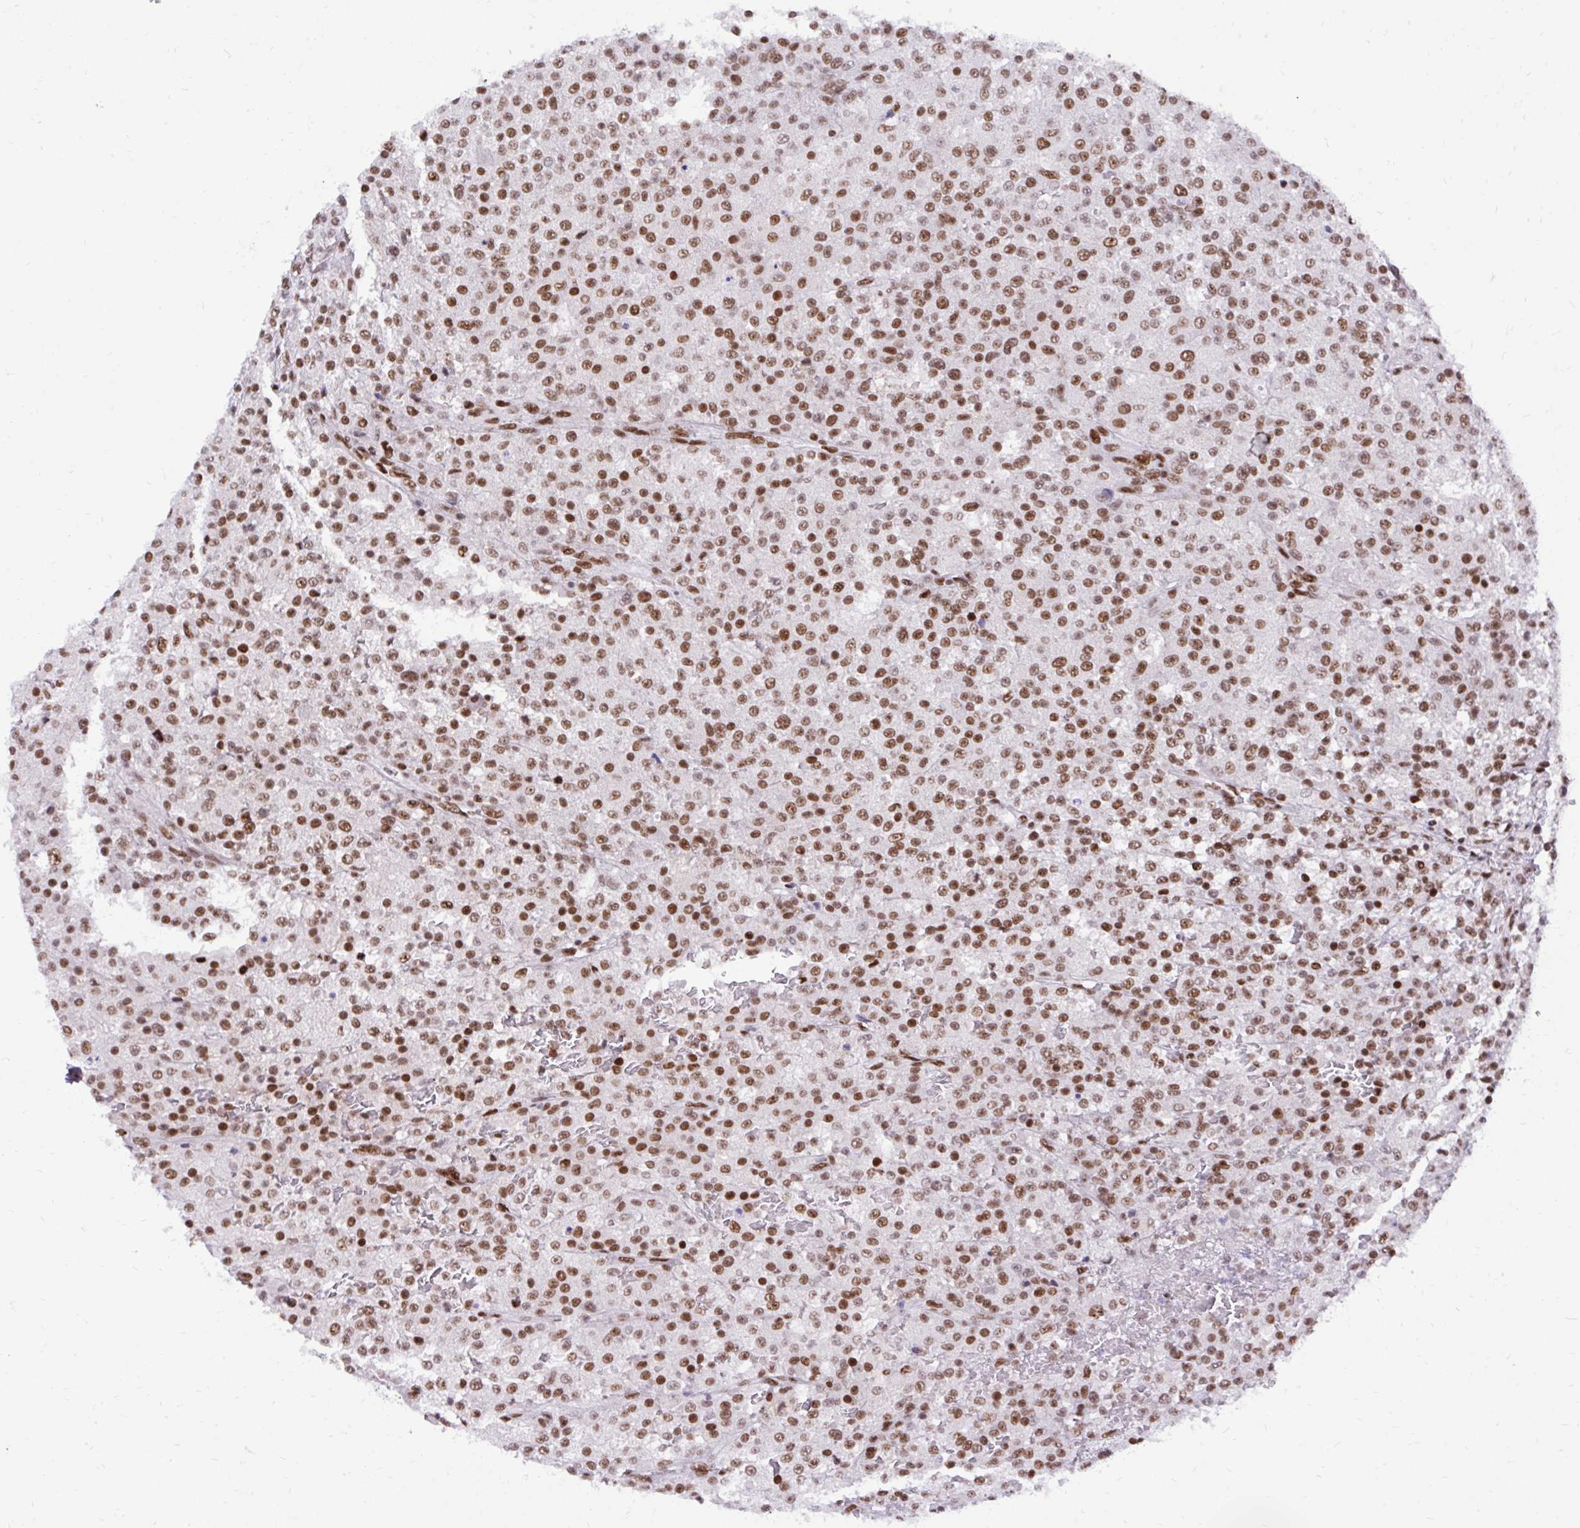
{"staining": {"intensity": "moderate", "quantity": ">75%", "location": "nuclear"}, "tissue": "testis cancer", "cell_type": "Tumor cells", "image_type": "cancer", "snomed": [{"axis": "morphology", "description": "Seminoma, NOS"}, {"axis": "topography", "description": "Testis"}], "caption": "Tumor cells exhibit medium levels of moderate nuclear expression in about >75% of cells in testis cancer. The protein is shown in brown color, while the nuclei are stained blue.", "gene": "CDYL", "patient": {"sex": "male", "age": 59}}